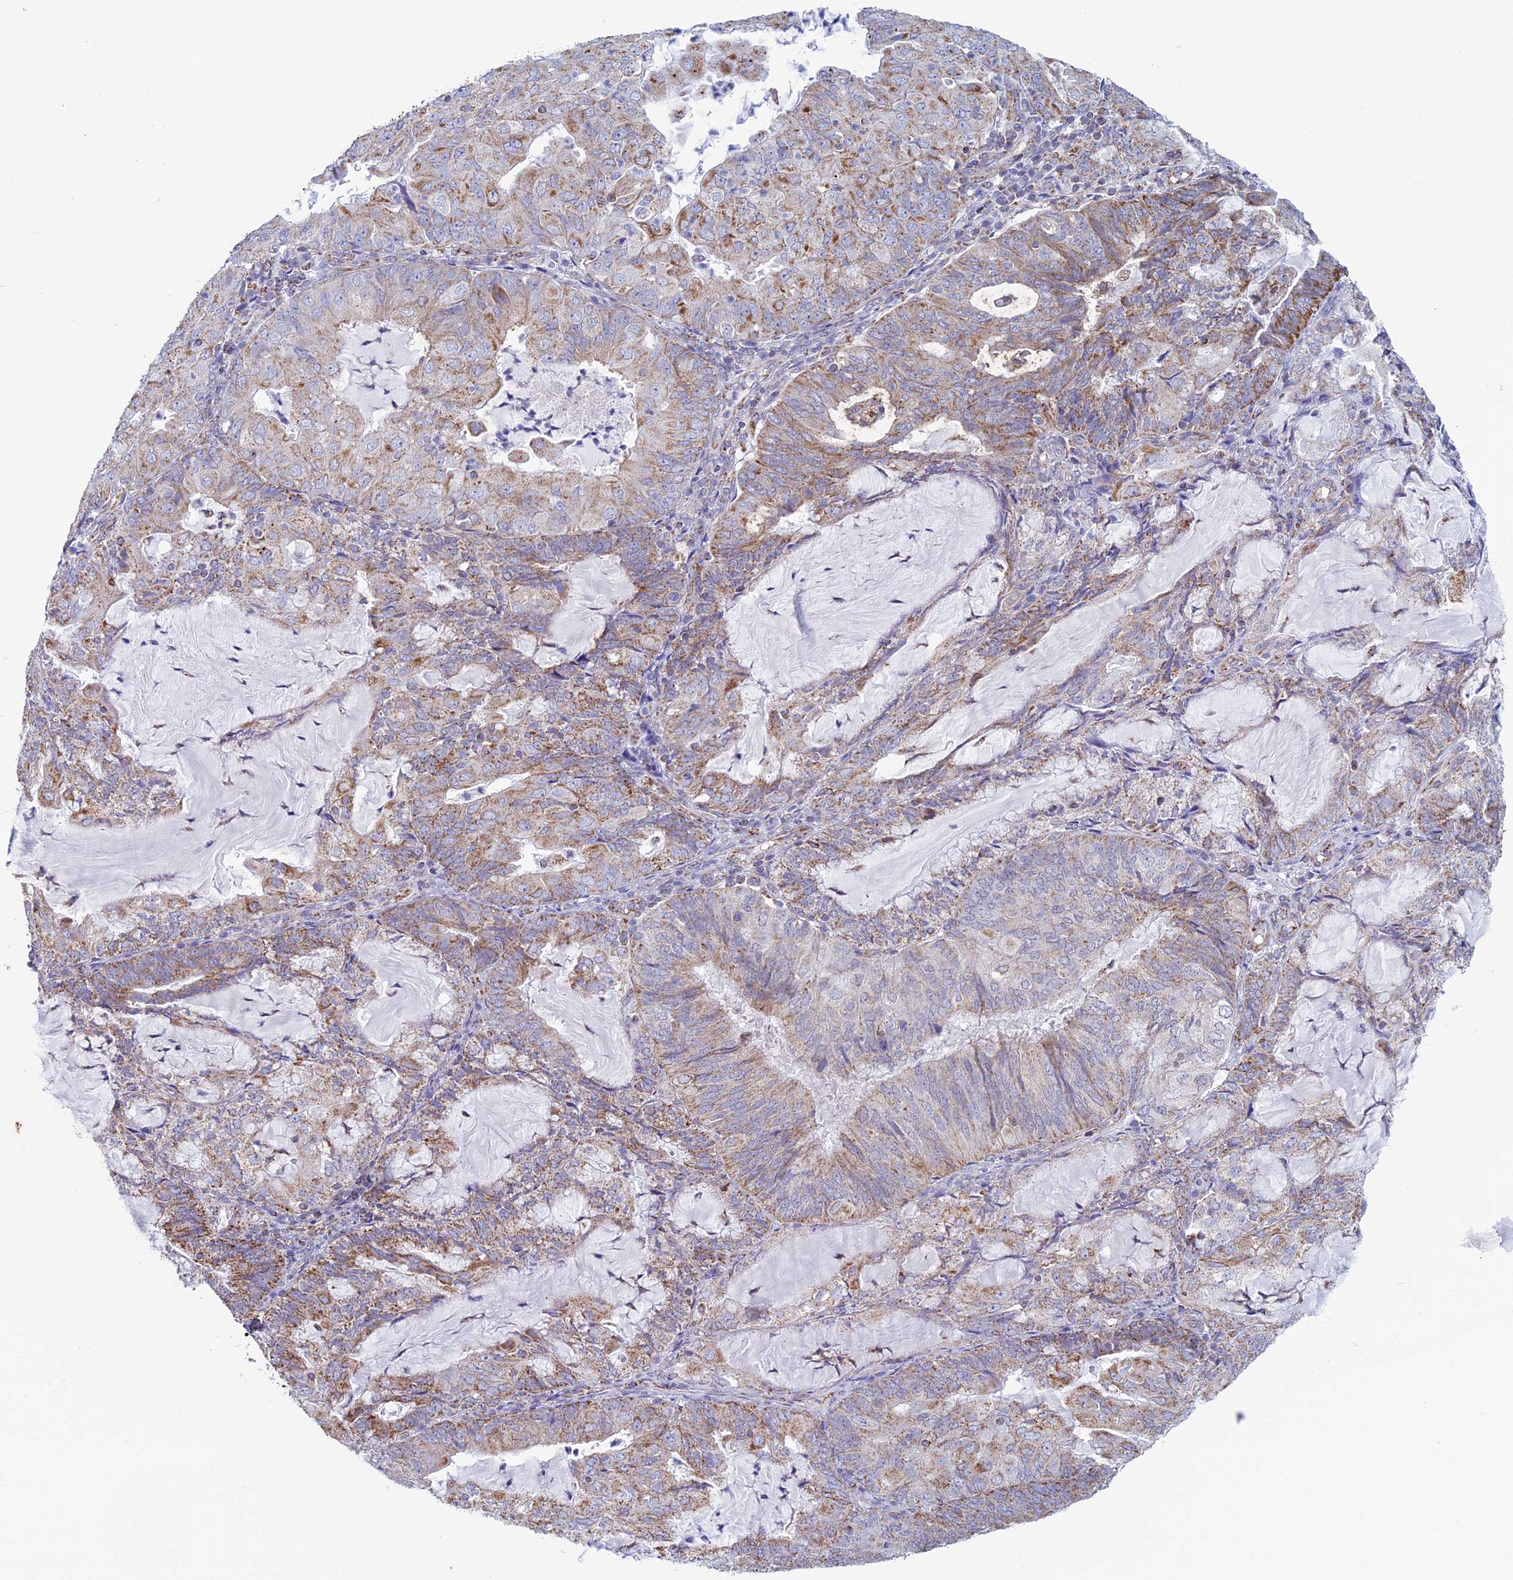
{"staining": {"intensity": "moderate", "quantity": "25%-75%", "location": "cytoplasmic/membranous"}, "tissue": "endometrial cancer", "cell_type": "Tumor cells", "image_type": "cancer", "snomed": [{"axis": "morphology", "description": "Adenocarcinoma, NOS"}, {"axis": "topography", "description": "Endometrium"}], "caption": "Immunohistochemical staining of human endometrial adenocarcinoma exhibits medium levels of moderate cytoplasmic/membranous protein positivity in approximately 25%-75% of tumor cells.", "gene": "ZNG1B", "patient": {"sex": "female", "age": 81}}